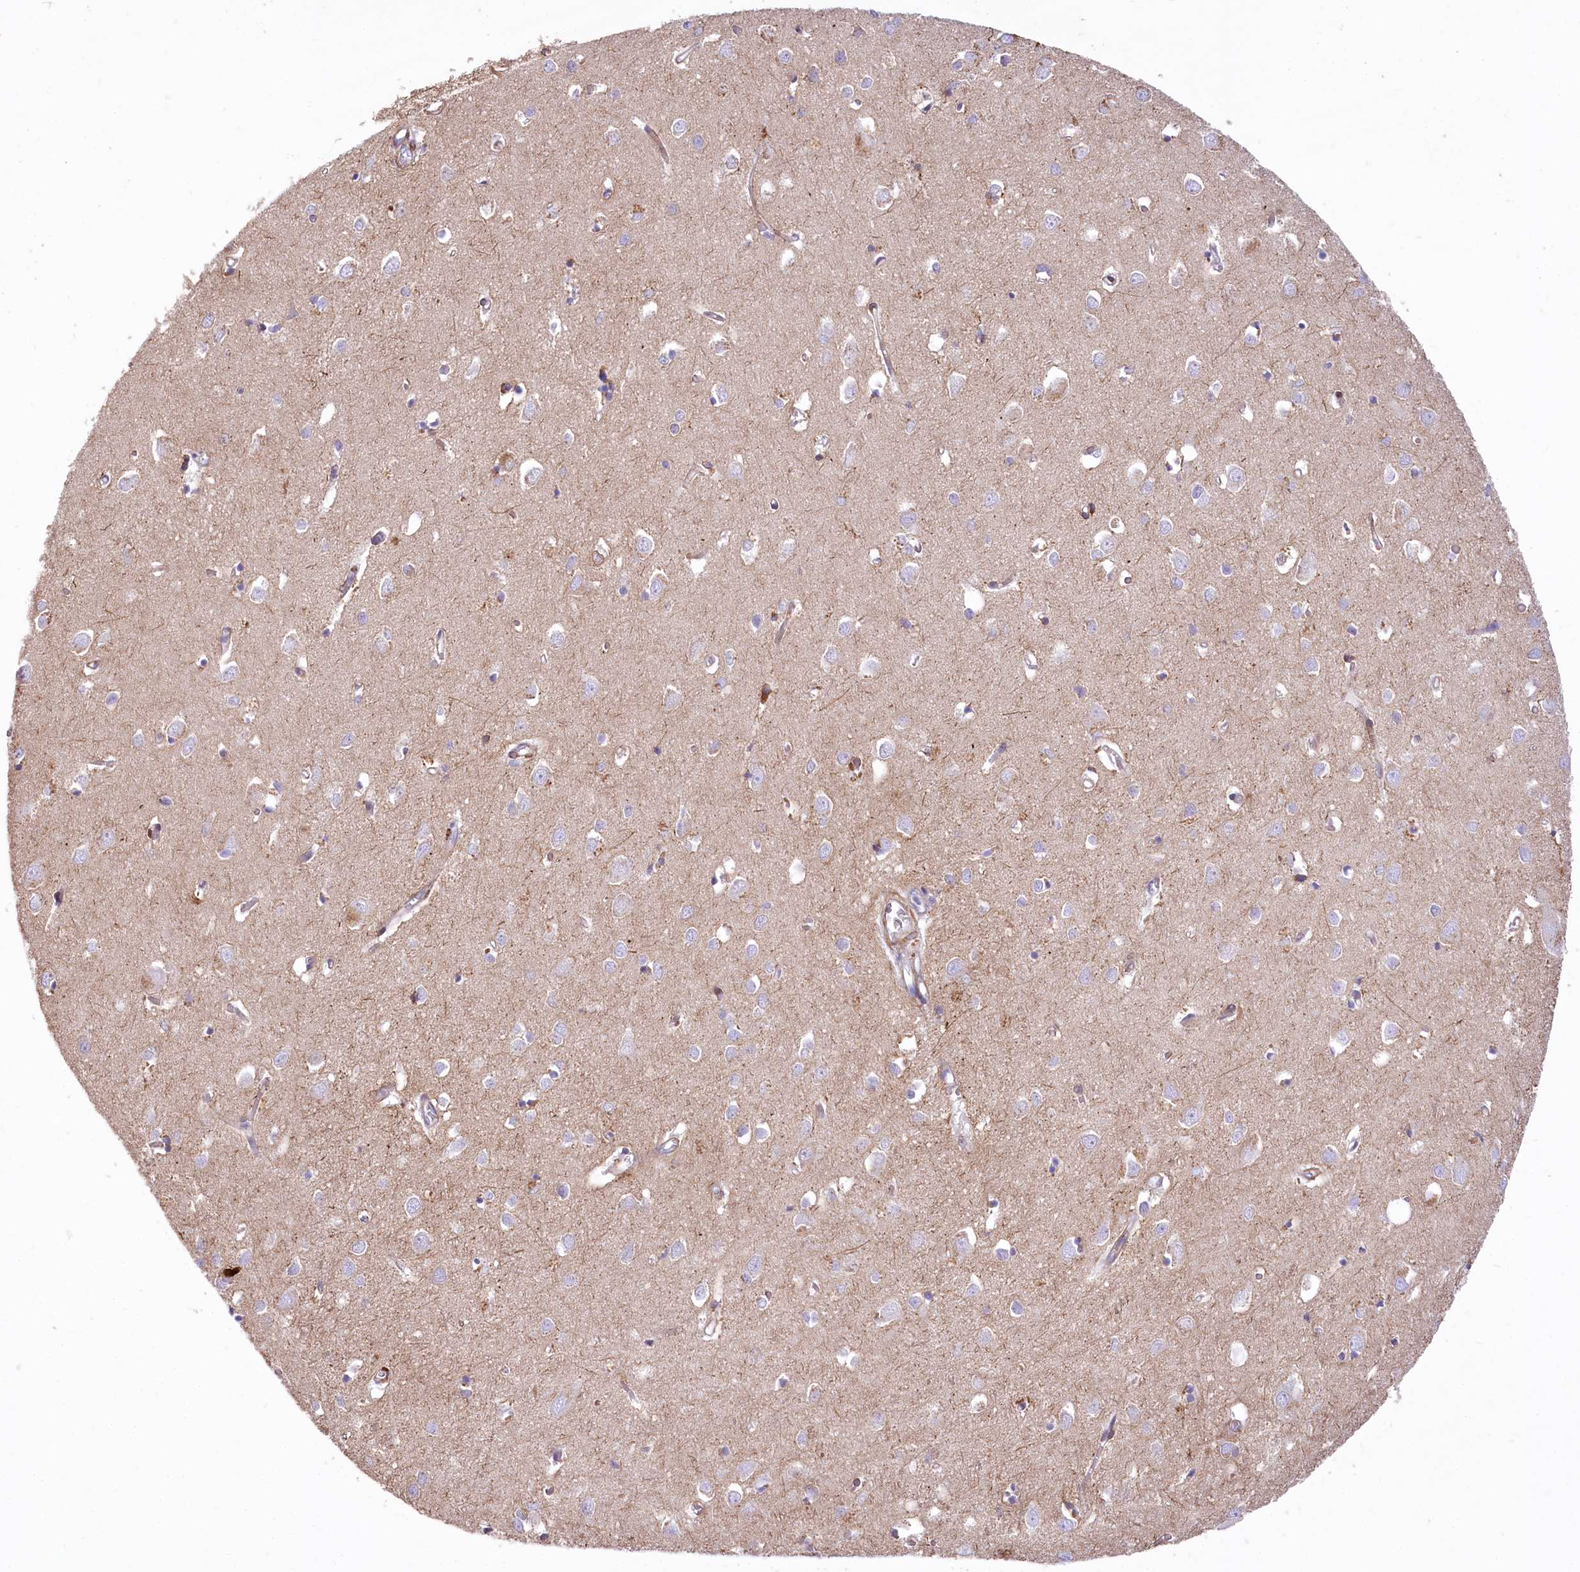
{"staining": {"intensity": "negative", "quantity": "none", "location": "none"}, "tissue": "cerebral cortex", "cell_type": "Endothelial cells", "image_type": "normal", "snomed": [{"axis": "morphology", "description": "Normal tissue, NOS"}, {"axis": "topography", "description": "Cerebral cortex"}], "caption": "DAB immunohistochemical staining of normal cerebral cortex demonstrates no significant expression in endothelial cells. Brightfield microscopy of immunohistochemistry stained with DAB (3,3'-diaminobenzidine) (brown) and hematoxylin (blue), captured at high magnification.", "gene": "ANGPTL3", "patient": {"sex": "female", "age": 64}}